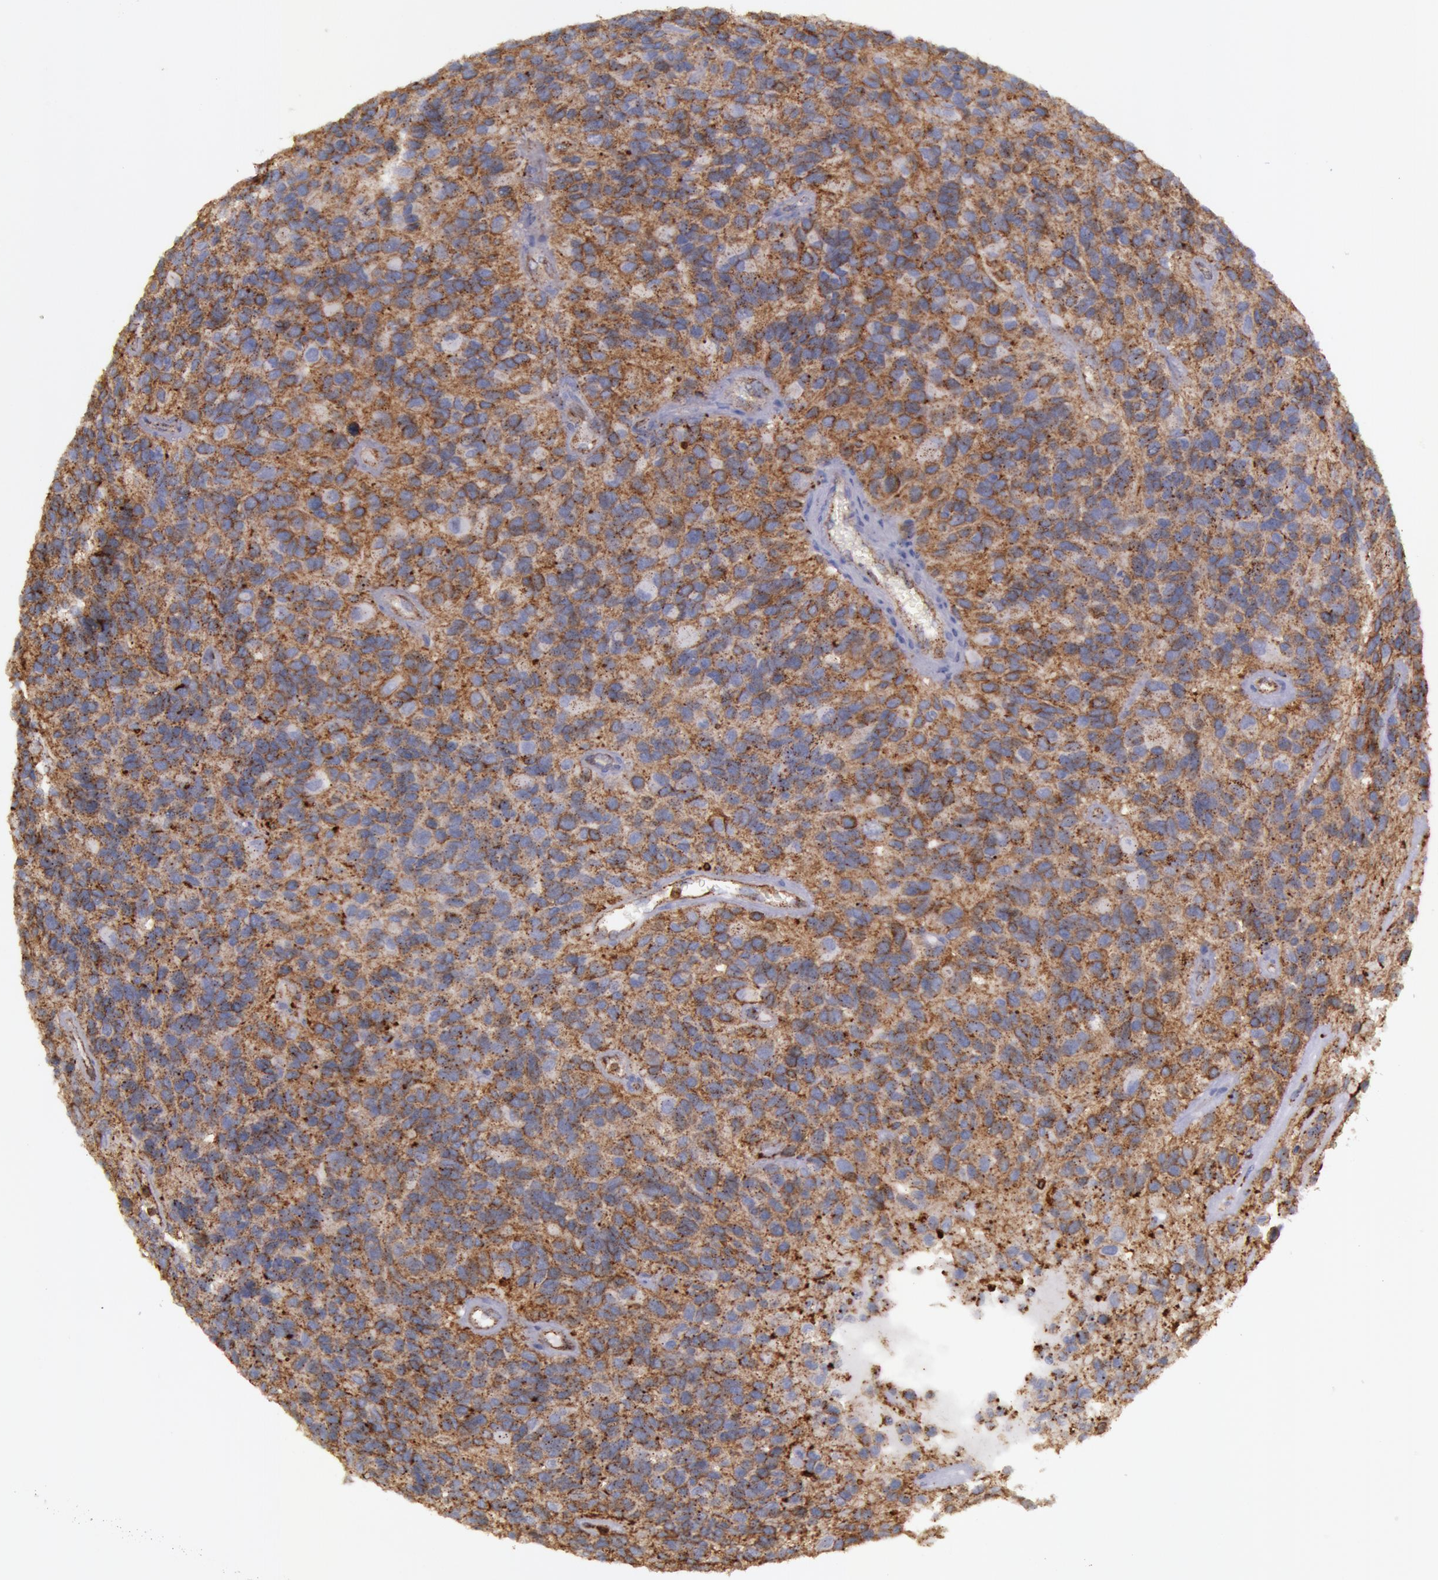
{"staining": {"intensity": "moderate", "quantity": ">75%", "location": "cytoplasmic/membranous"}, "tissue": "glioma", "cell_type": "Tumor cells", "image_type": "cancer", "snomed": [{"axis": "morphology", "description": "Glioma, malignant, High grade"}, {"axis": "topography", "description": "Brain"}], "caption": "The micrograph shows immunohistochemical staining of malignant glioma (high-grade). There is moderate cytoplasmic/membranous positivity is identified in approximately >75% of tumor cells.", "gene": "FLOT2", "patient": {"sex": "male", "age": 77}}